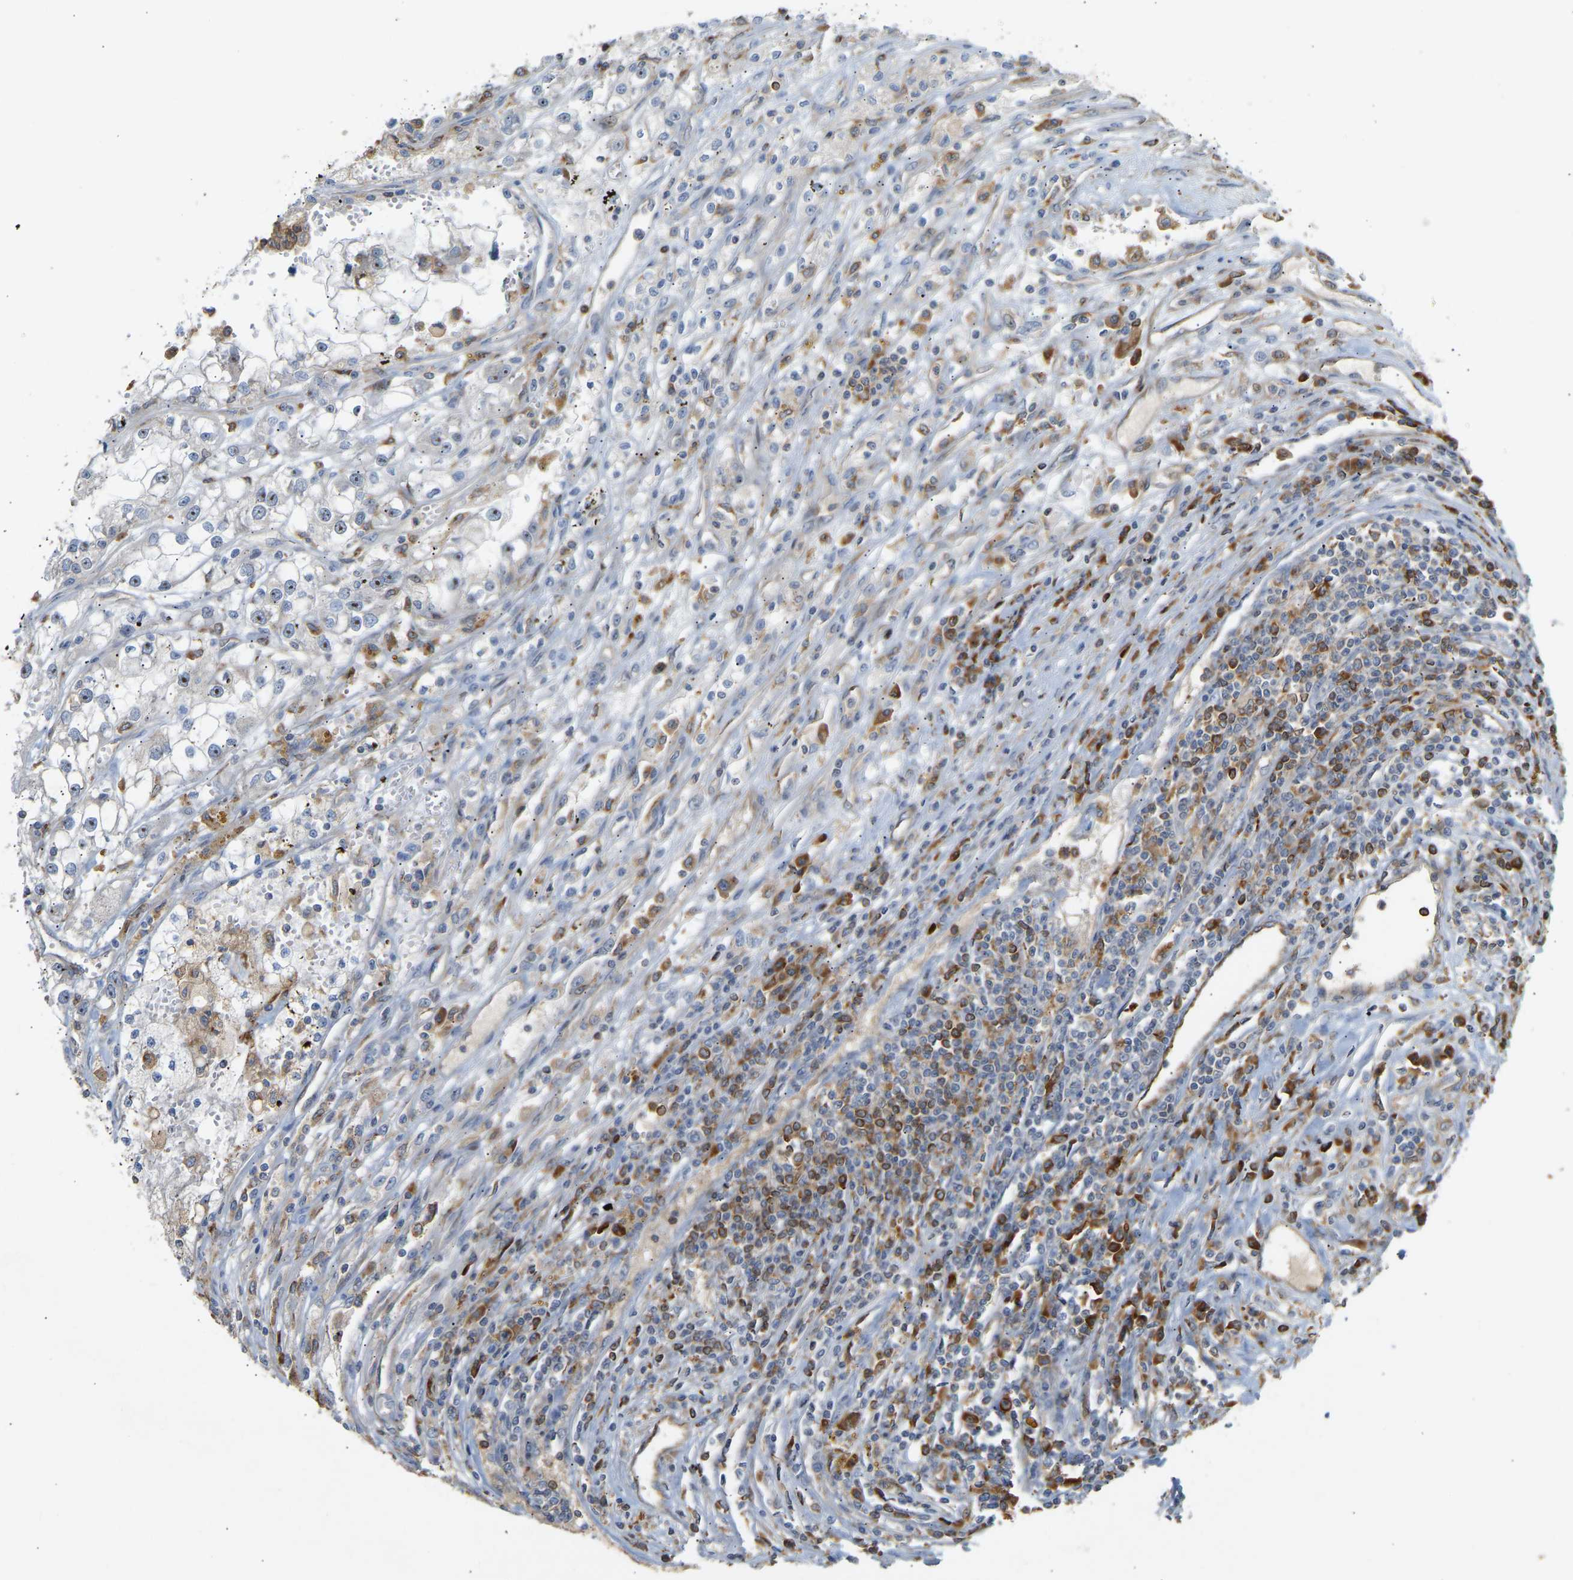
{"staining": {"intensity": "moderate", "quantity": "<25%", "location": "nuclear"}, "tissue": "renal cancer", "cell_type": "Tumor cells", "image_type": "cancer", "snomed": [{"axis": "morphology", "description": "Adenocarcinoma, NOS"}, {"axis": "topography", "description": "Kidney"}], "caption": "This photomicrograph shows immunohistochemistry (IHC) staining of renal cancer, with low moderate nuclear staining in approximately <25% of tumor cells.", "gene": "PLCG2", "patient": {"sex": "female", "age": 52}}